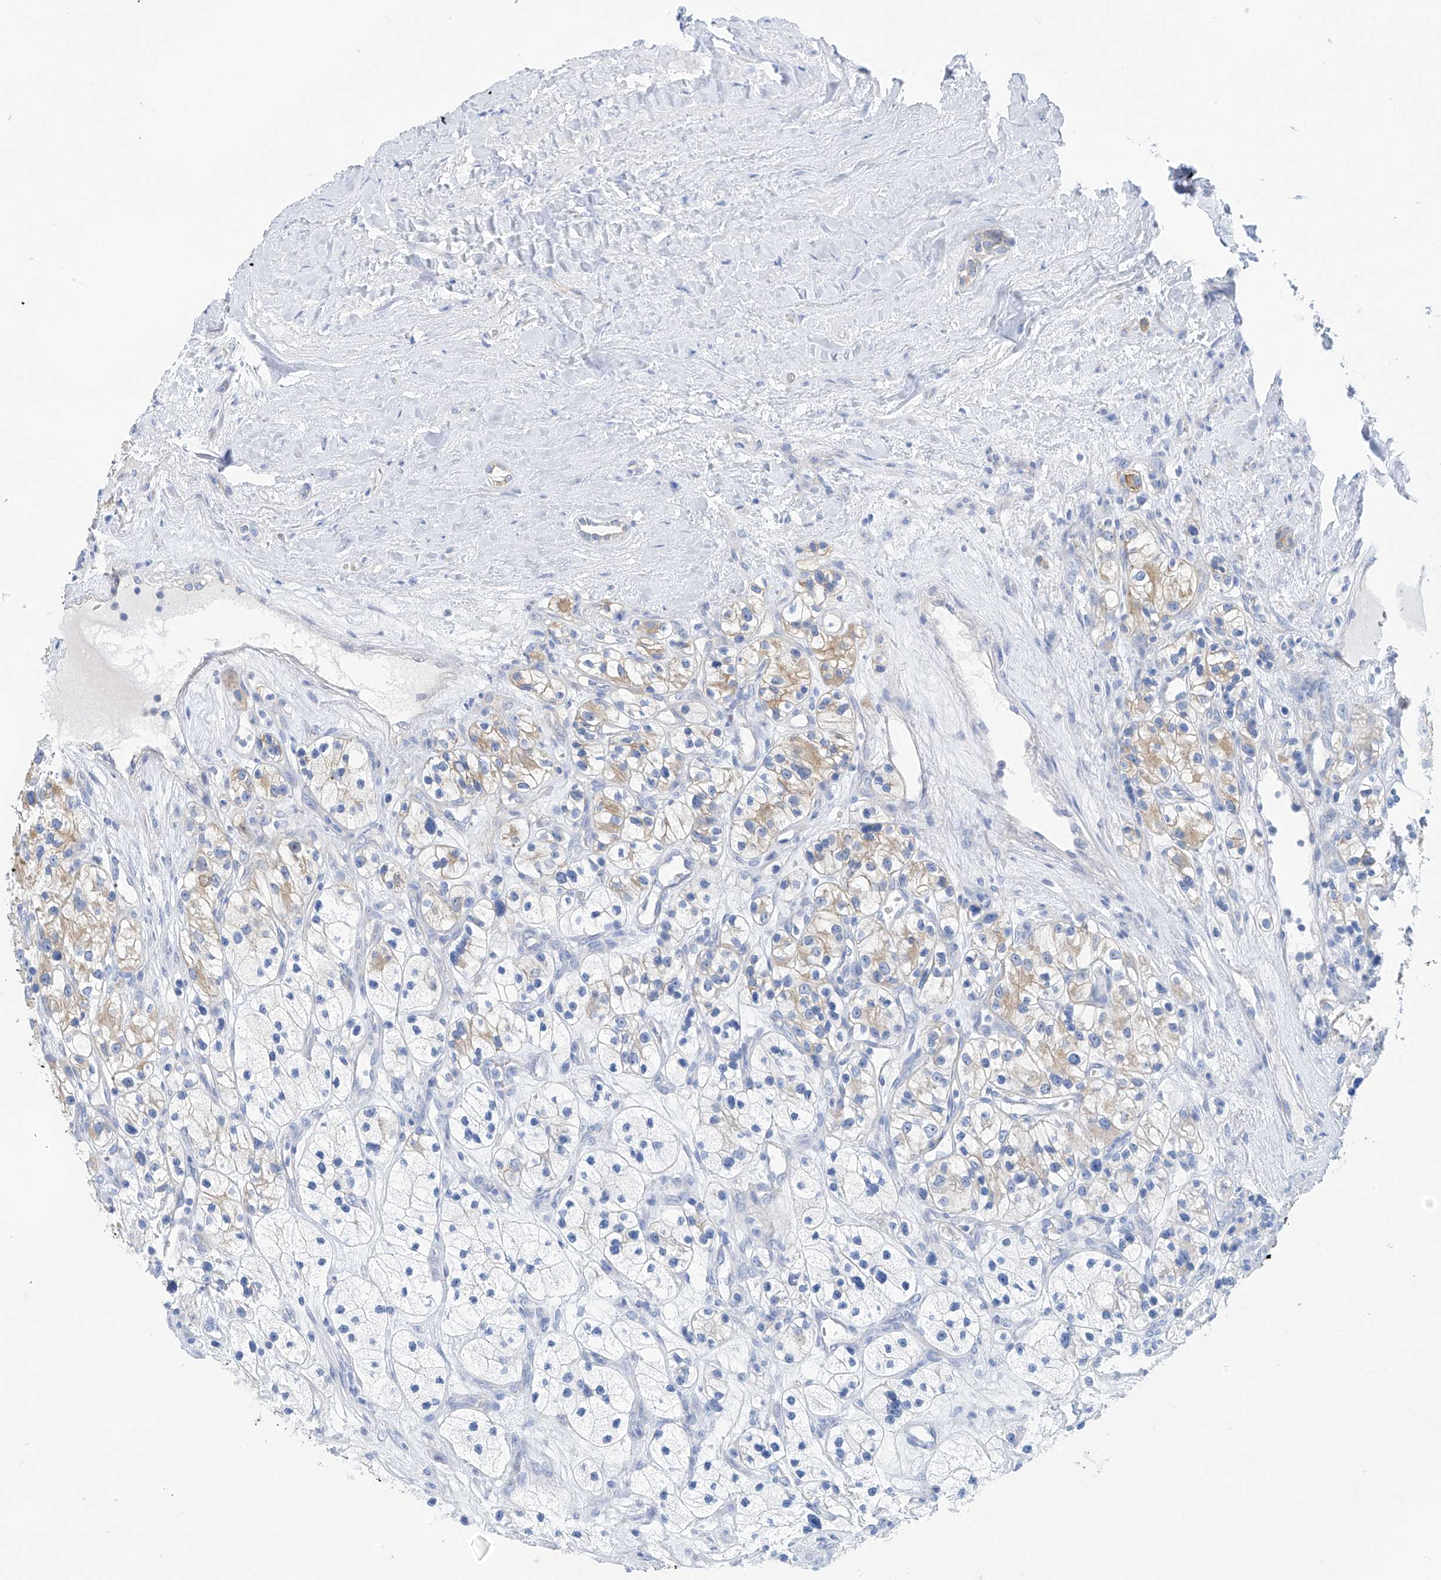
{"staining": {"intensity": "moderate", "quantity": "<25%", "location": "cytoplasmic/membranous"}, "tissue": "renal cancer", "cell_type": "Tumor cells", "image_type": "cancer", "snomed": [{"axis": "morphology", "description": "Adenocarcinoma, NOS"}, {"axis": "topography", "description": "Kidney"}], "caption": "Moderate cytoplasmic/membranous protein staining is present in about <25% of tumor cells in adenocarcinoma (renal).", "gene": "PIK3C2B", "patient": {"sex": "female", "age": 57}}